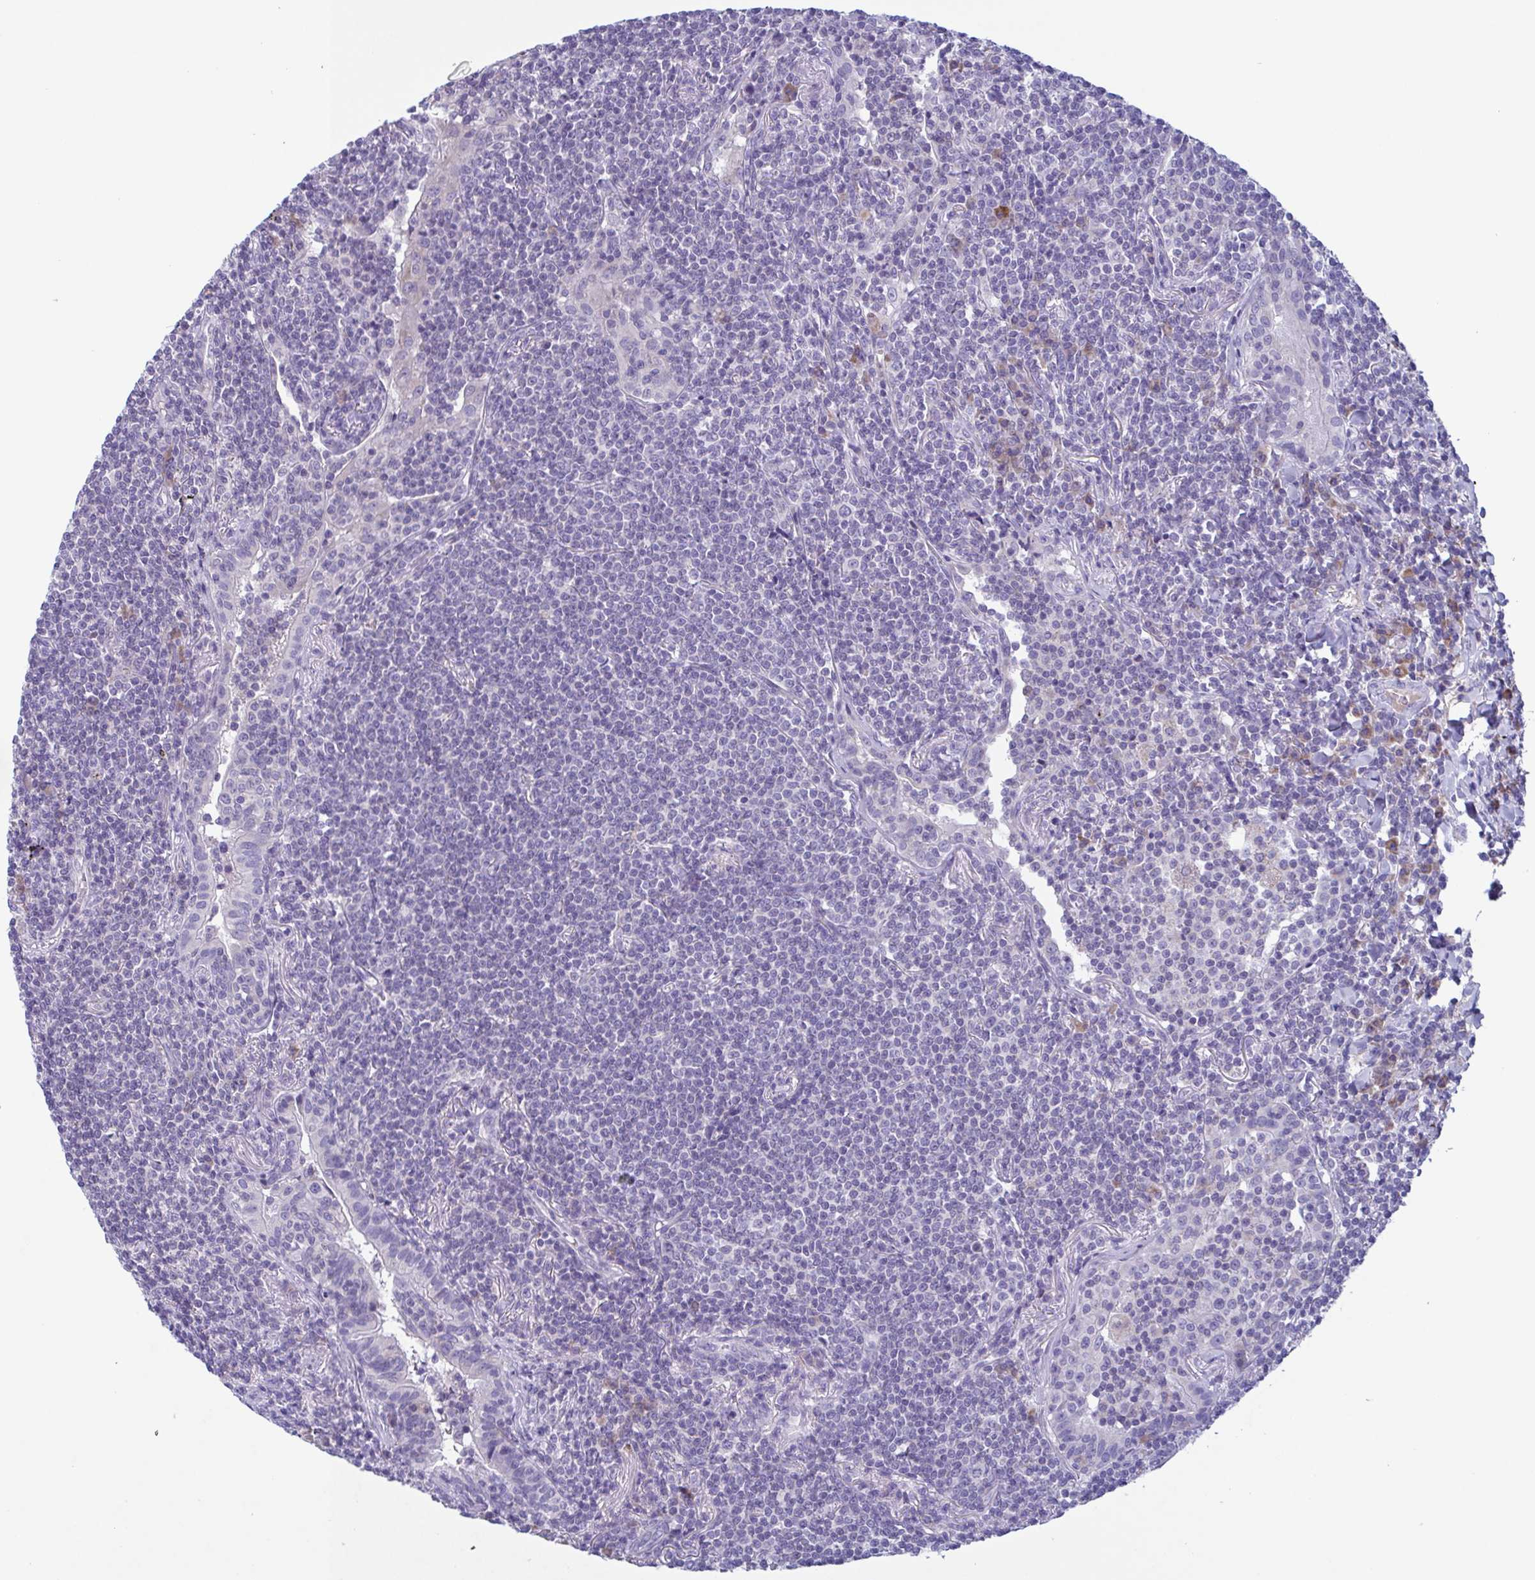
{"staining": {"intensity": "negative", "quantity": "none", "location": "none"}, "tissue": "lymphoma", "cell_type": "Tumor cells", "image_type": "cancer", "snomed": [{"axis": "morphology", "description": "Malignant lymphoma, non-Hodgkin's type, Low grade"}, {"axis": "topography", "description": "Lung"}], "caption": "Protein analysis of lymphoma demonstrates no significant positivity in tumor cells.", "gene": "F13B", "patient": {"sex": "female", "age": 71}}